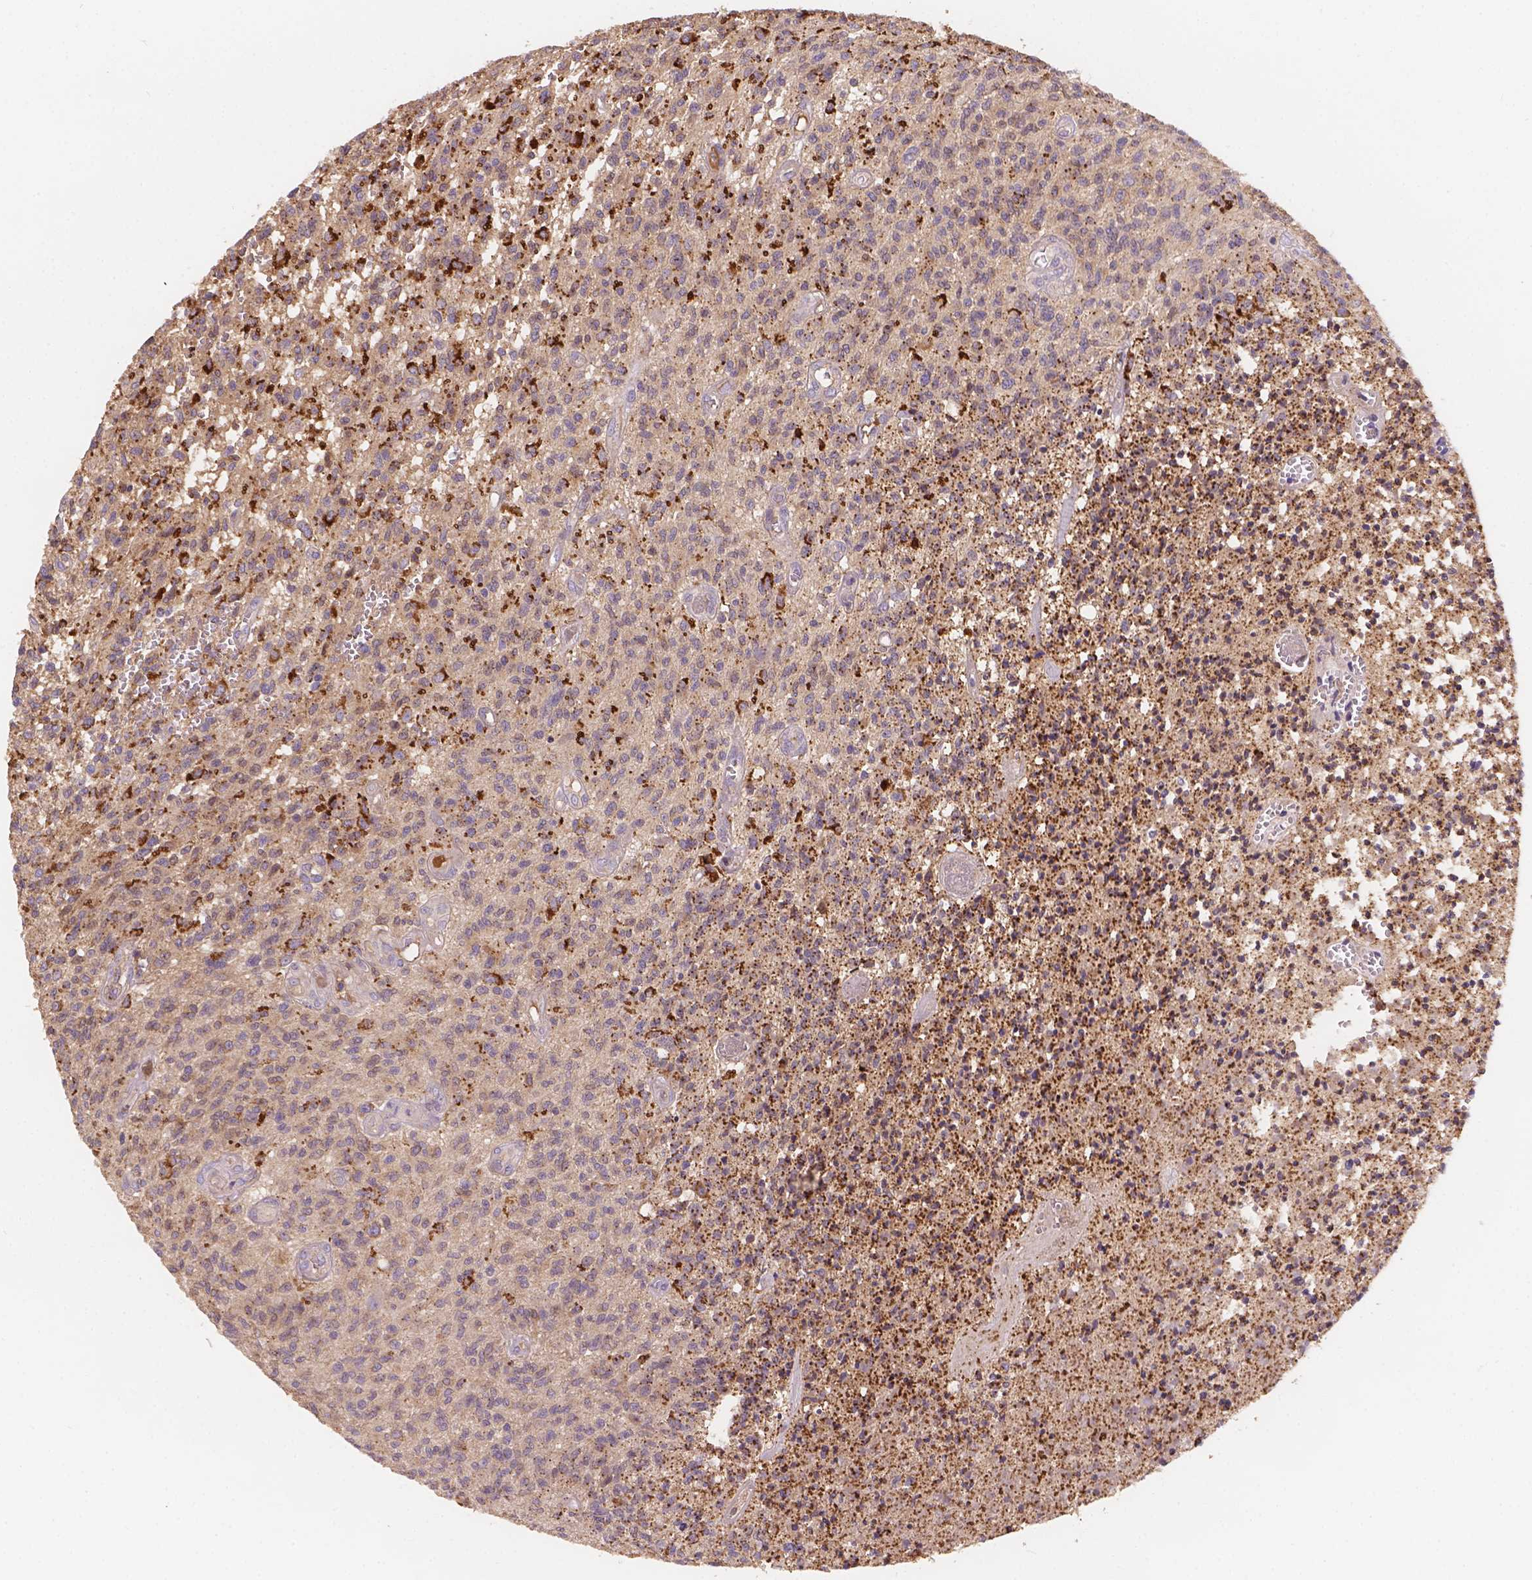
{"staining": {"intensity": "strong", "quantity": "25%-75%", "location": "cytoplasmic/membranous"}, "tissue": "glioma", "cell_type": "Tumor cells", "image_type": "cancer", "snomed": [{"axis": "morphology", "description": "Glioma, malignant, Low grade"}, {"axis": "topography", "description": "Brain"}], "caption": "Glioma was stained to show a protein in brown. There is high levels of strong cytoplasmic/membranous expression in about 25%-75% of tumor cells. (DAB (3,3'-diaminobenzidine) = brown stain, brightfield microscopy at high magnification).", "gene": "CDK10", "patient": {"sex": "male", "age": 64}}